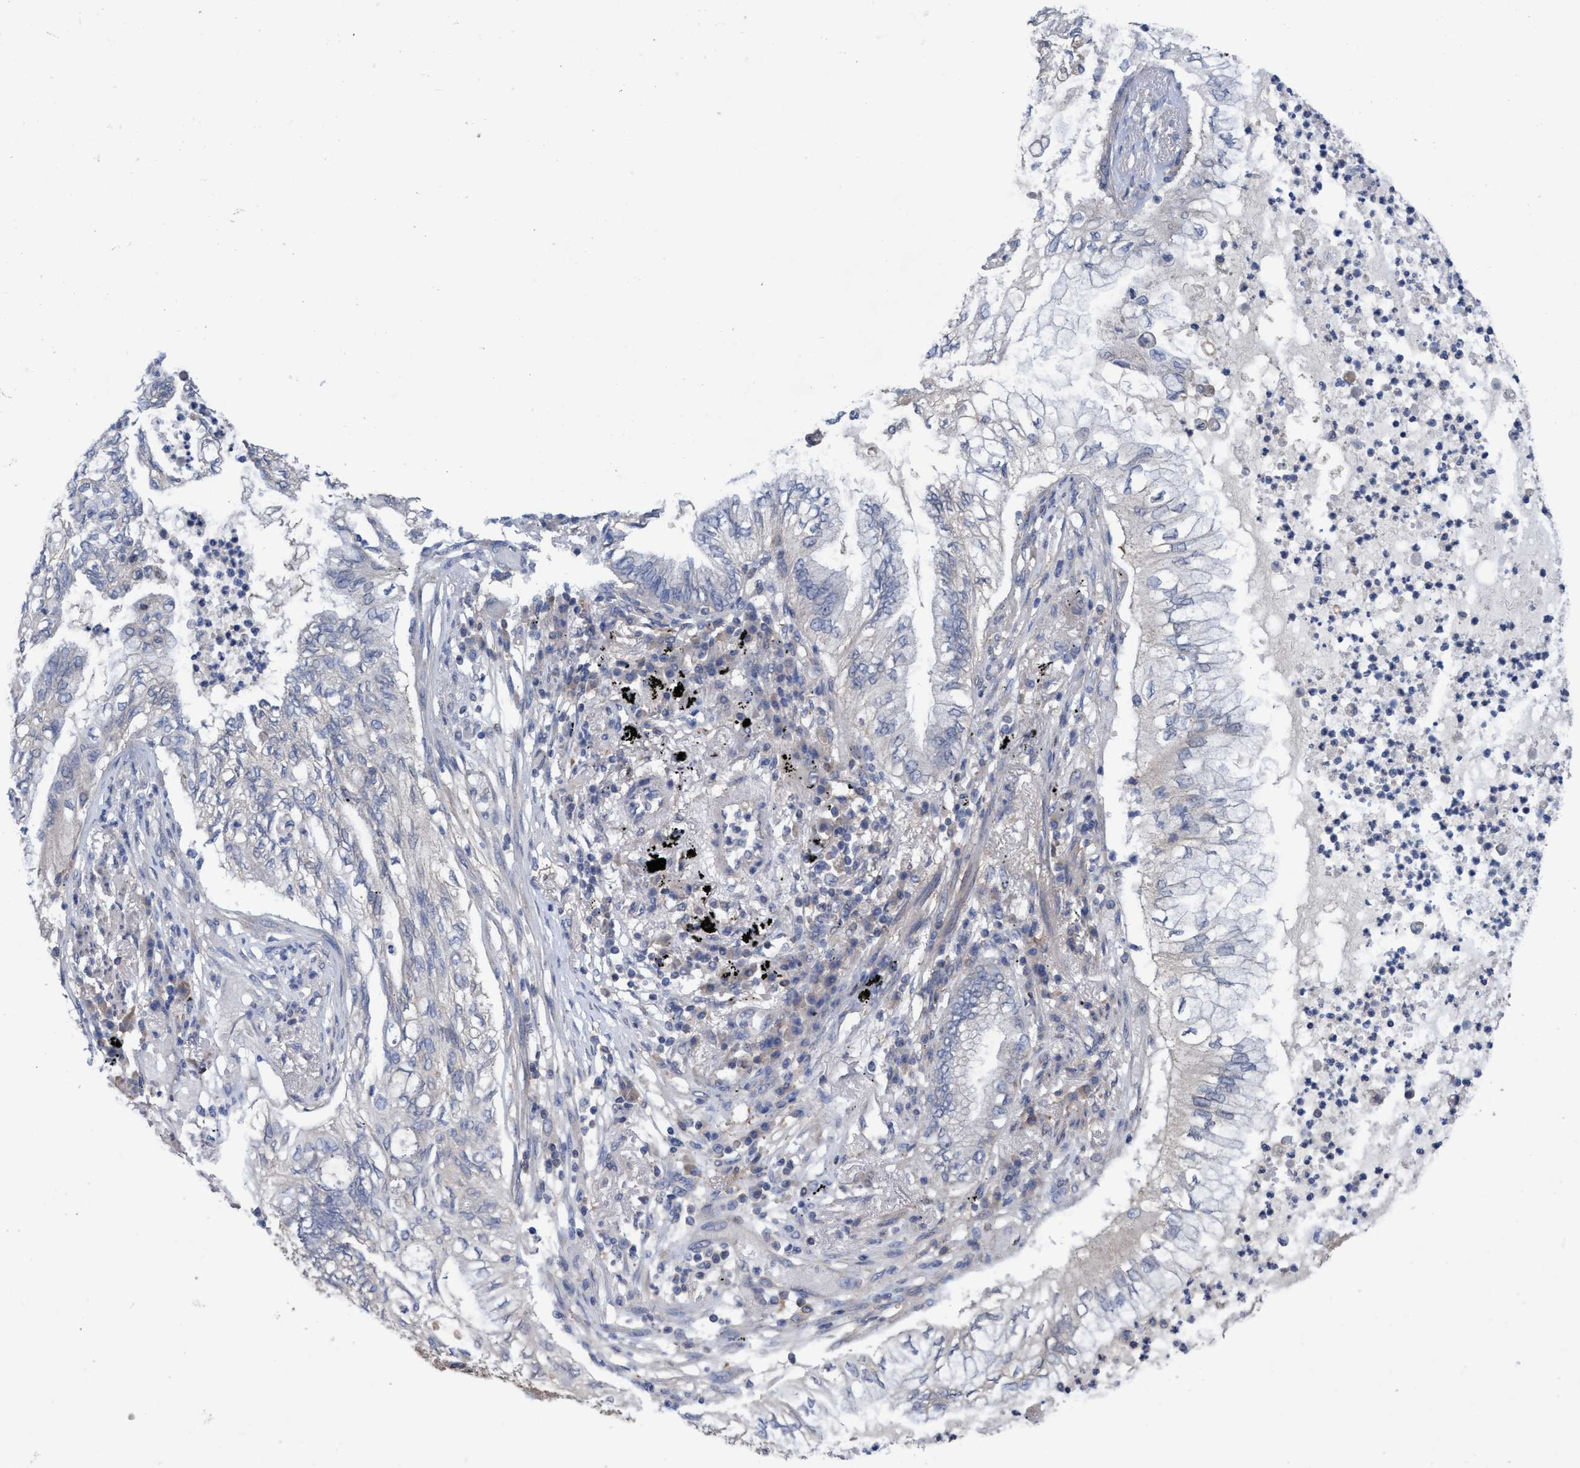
{"staining": {"intensity": "negative", "quantity": "none", "location": "none"}, "tissue": "lung cancer", "cell_type": "Tumor cells", "image_type": "cancer", "snomed": [{"axis": "morphology", "description": "Normal tissue, NOS"}, {"axis": "morphology", "description": "Adenocarcinoma, NOS"}, {"axis": "topography", "description": "Bronchus"}, {"axis": "topography", "description": "Lung"}], "caption": "This photomicrograph is of lung cancer stained with IHC to label a protein in brown with the nuclei are counter-stained blue. There is no staining in tumor cells.", "gene": "GLOD4", "patient": {"sex": "female", "age": 70}}